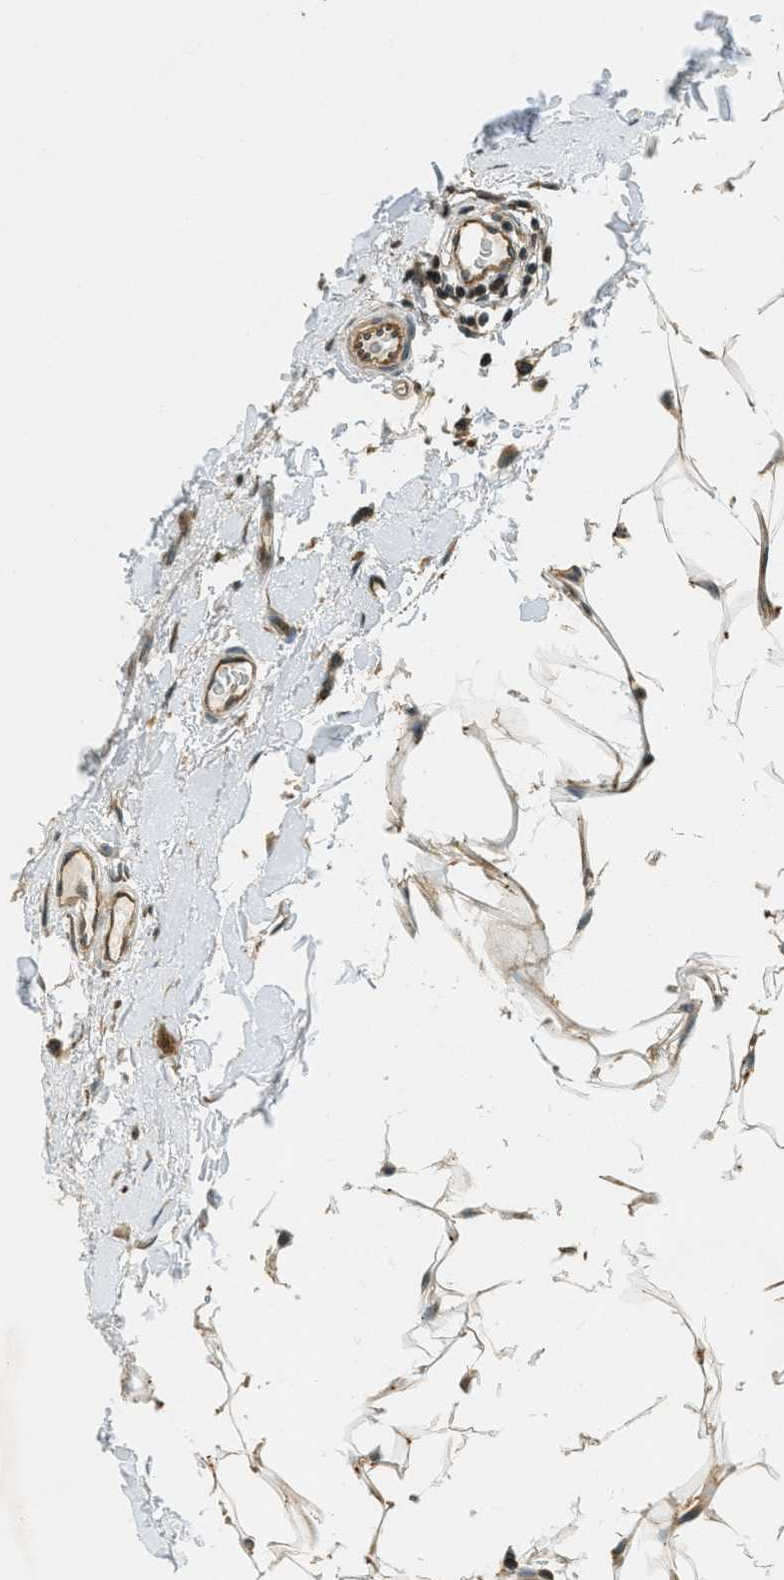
{"staining": {"intensity": "moderate", "quantity": ">75%", "location": "cytoplasmic/membranous"}, "tissue": "breast cancer", "cell_type": "Tumor cells", "image_type": "cancer", "snomed": [{"axis": "morphology", "description": "Lobular carcinoma"}, {"axis": "topography", "description": "Skin"}, {"axis": "topography", "description": "Breast"}], "caption": "Immunohistochemical staining of human lobular carcinoma (breast) exhibits moderate cytoplasmic/membranous protein positivity in about >75% of tumor cells. (DAB IHC with brightfield microscopy, high magnification).", "gene": "PTPN23", "patient": {"sex": "female", "age": 46}}